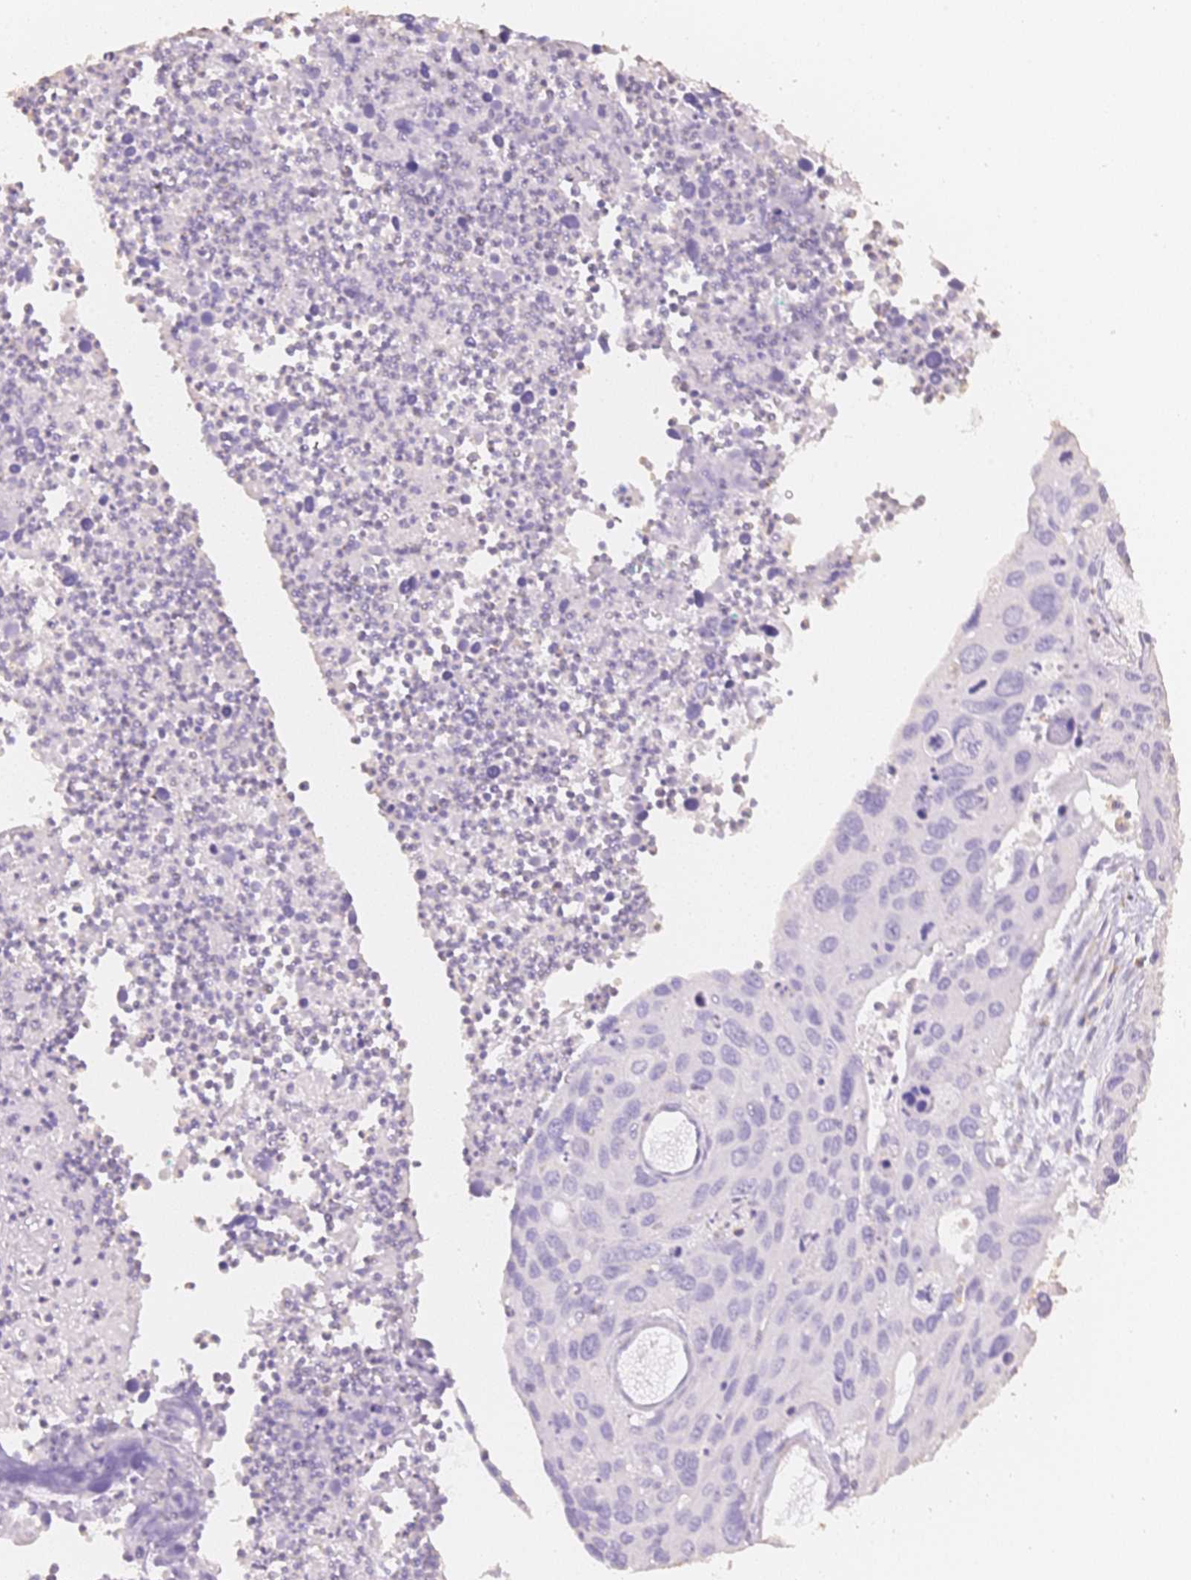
{"staining": {"intensity": "negative", "quantity": "none", "location": "none"}, "tissue": "cervical cancer", "cell_type": "Tumor cells", "image_type": "cancer", "snomed": [{"axis": "morphology", "description": "Squamous cell carcinoma, NOS"}, {"axis": "topography", "description": "Cervix"}], "caption": "Cervical cancer (squamous cell carcinoma) was stained to show a protein in brown. There is no significant staining in tumor cells.", "gene": "MBOAT7", "patient": {"sex": "female", "age": 55}}